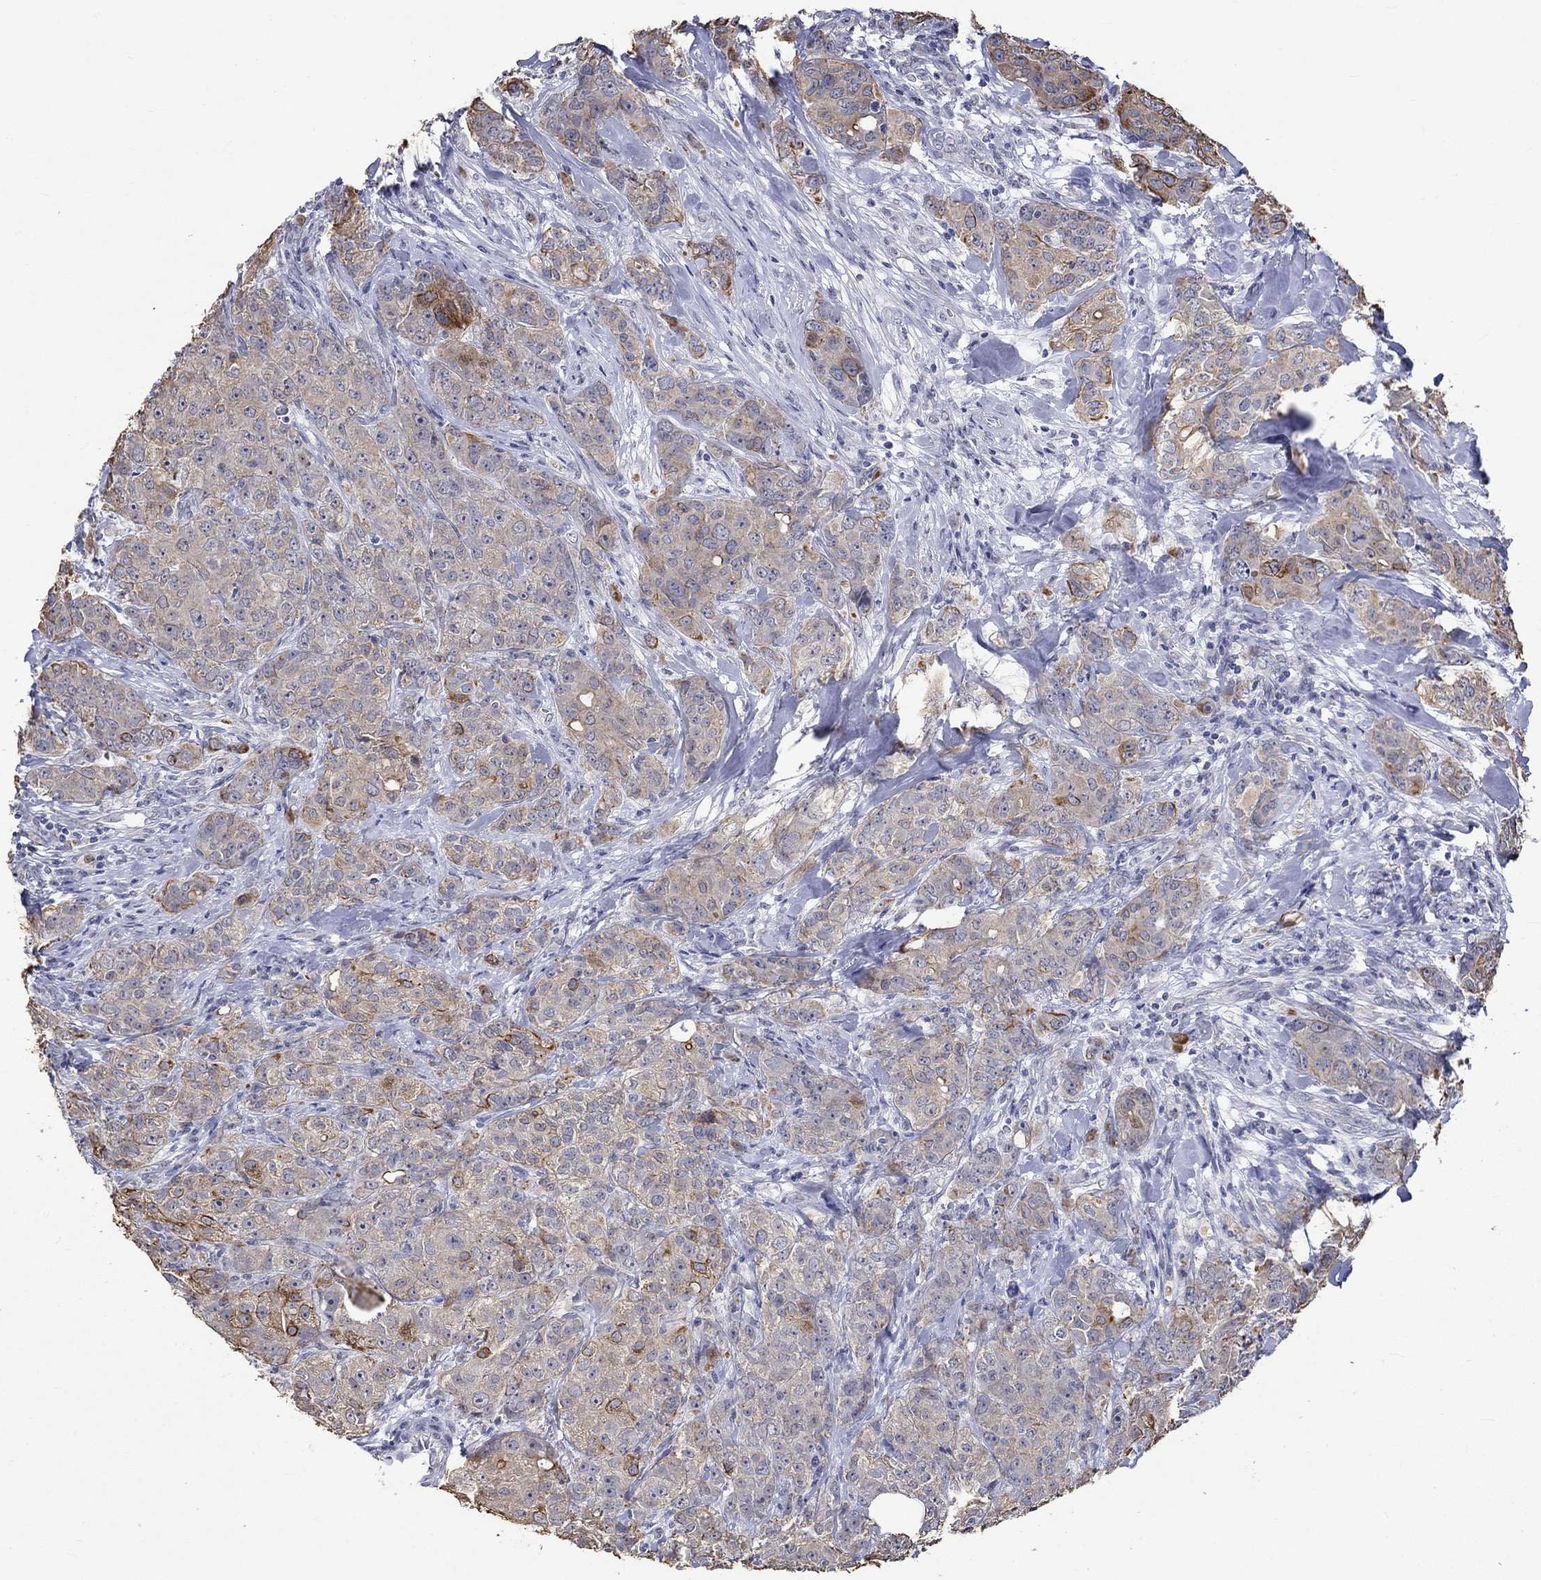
{"staining": {"intensity": "strong", "quantity": "<25%", "location": "cytoplasmic/membranous"}, "tissue": "breast cancer", "cell_type": "Tumor cells", "image_type": "cancer", "snomed": [{"axis": "morphology", "description": "Duct carcinoma"}, {"axis": "topography", "description": "Breast"}], "caption": "Immunohistochemical staining of human breast cancer shows medium levels of strong cytoplasmic/membranous positivity in approximately <25% of tumor cells.", "gene": "DDX3Y", "patient": {"sex": "female", "age": 43}}